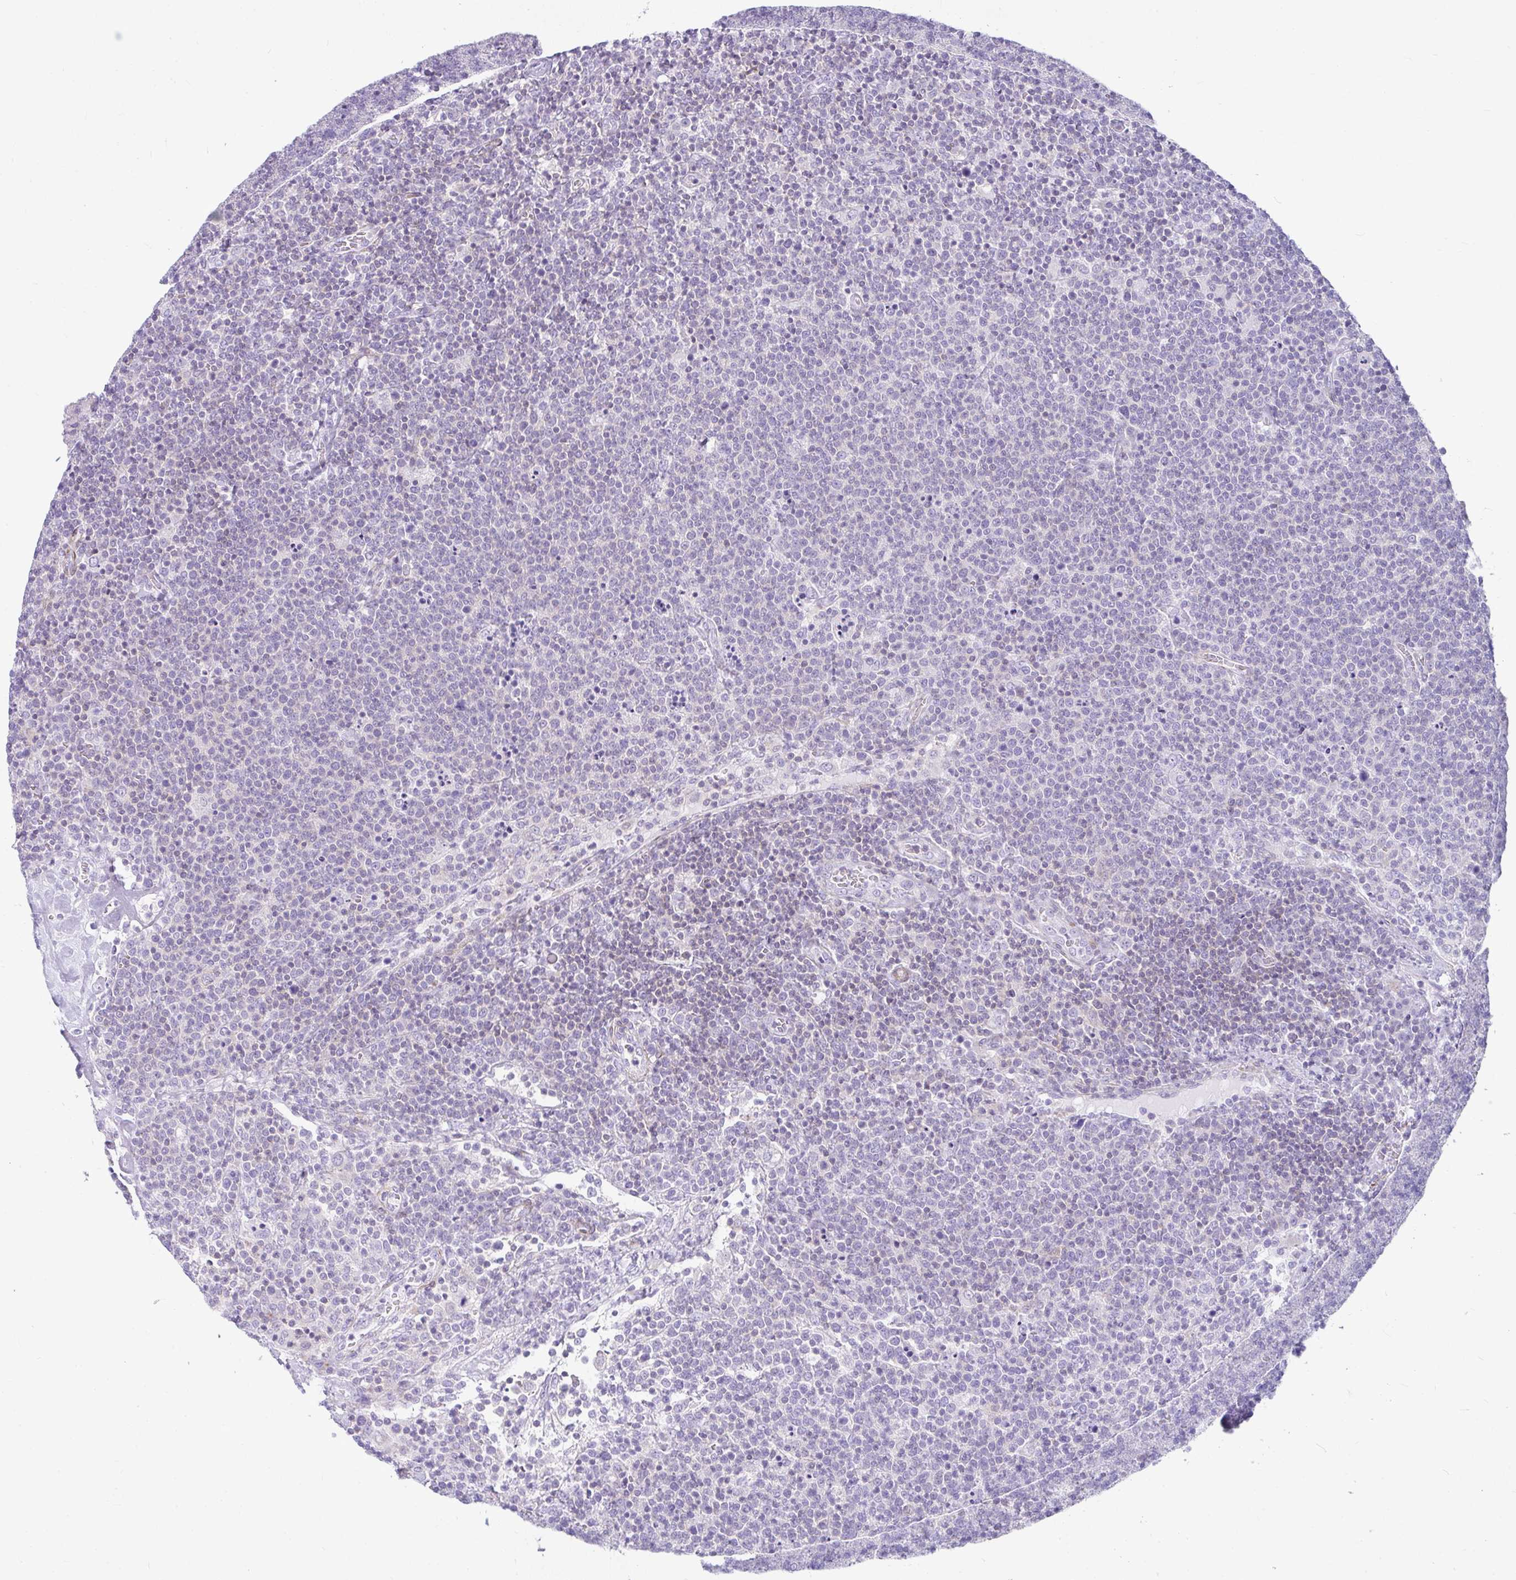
{"staining": {"intensity": "negative", "quantity": "none", "location": "none"}, "tissue": "lymphoma", "cell_type": "Tumor cells", "image_type": "cancer", "snomed": [{"axis": "morphology", "description": "Malignant lymphoma, non-Hodgkin's type, High grade"}, {"axis": "topography", "description": "Lymph node"}], "caption": "This is an immunohistochemistry (IHC) micrograph of lymphoma. There is no staining in tumor cells.", "gene": "CDRT15", "patient": {"sex": "male", "age": 61}}